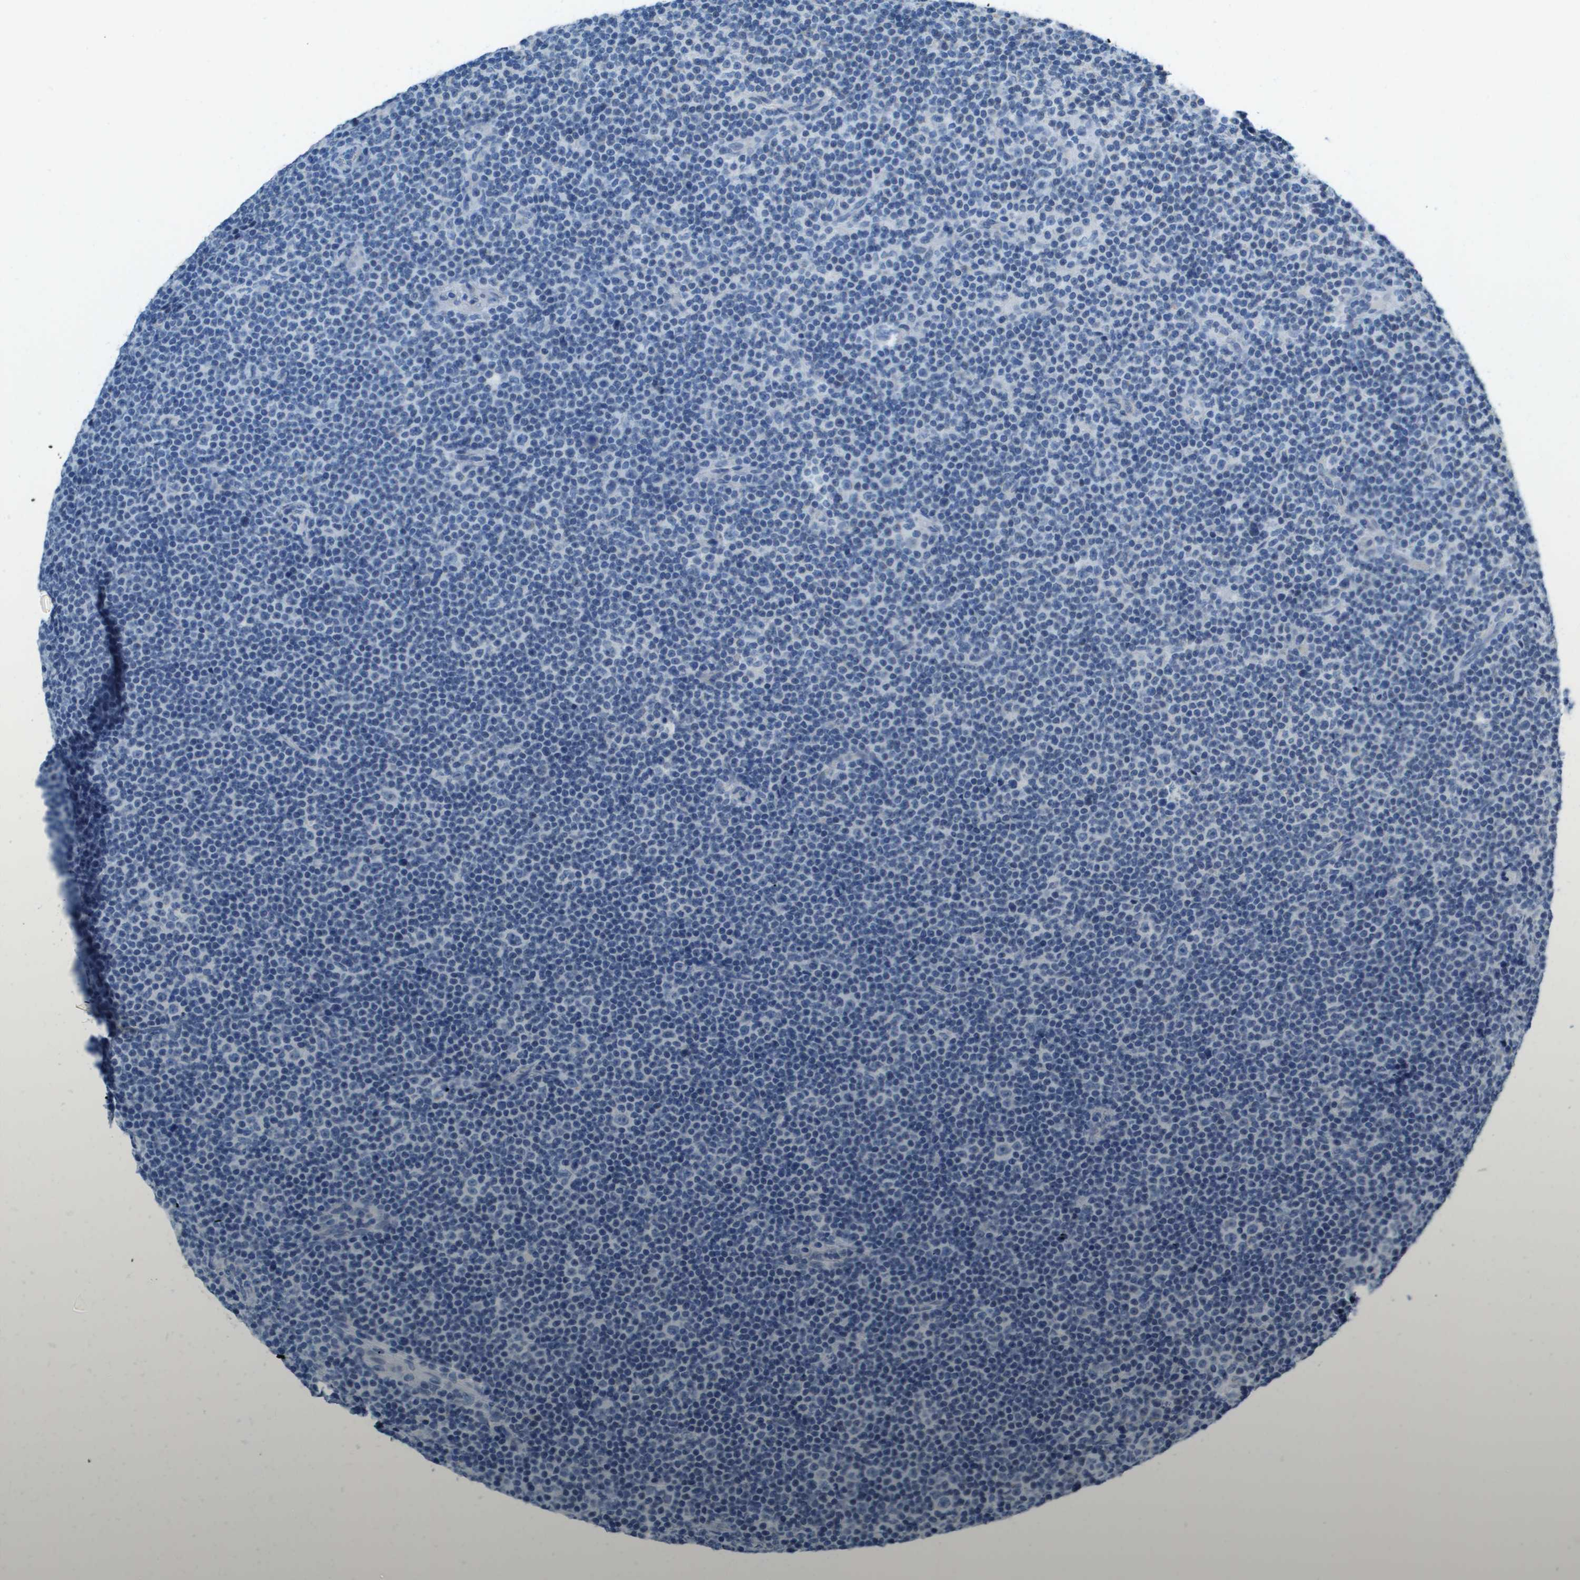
{"staining": {"intensity": "negative", "quantity": "none", "location": "none"}, "tissue": "lymphoma", "cell_type": "Tumor cells", "image_type": "cancer", "snomed": [{"axis": "morphology", "description": "Malignant lymphoma, non-Hodgkin's type, Low grade"}, {"axis": "topography", "description": "Lymph node"}], "caption": "Immunohistochemistry (IHC) of human malignant lymphoma, non-Hodgkin's type (low-grade) shows no positivity in tumor cells.", "gene": "SDC1", "patient": {"sex": "female", "age": 67}}